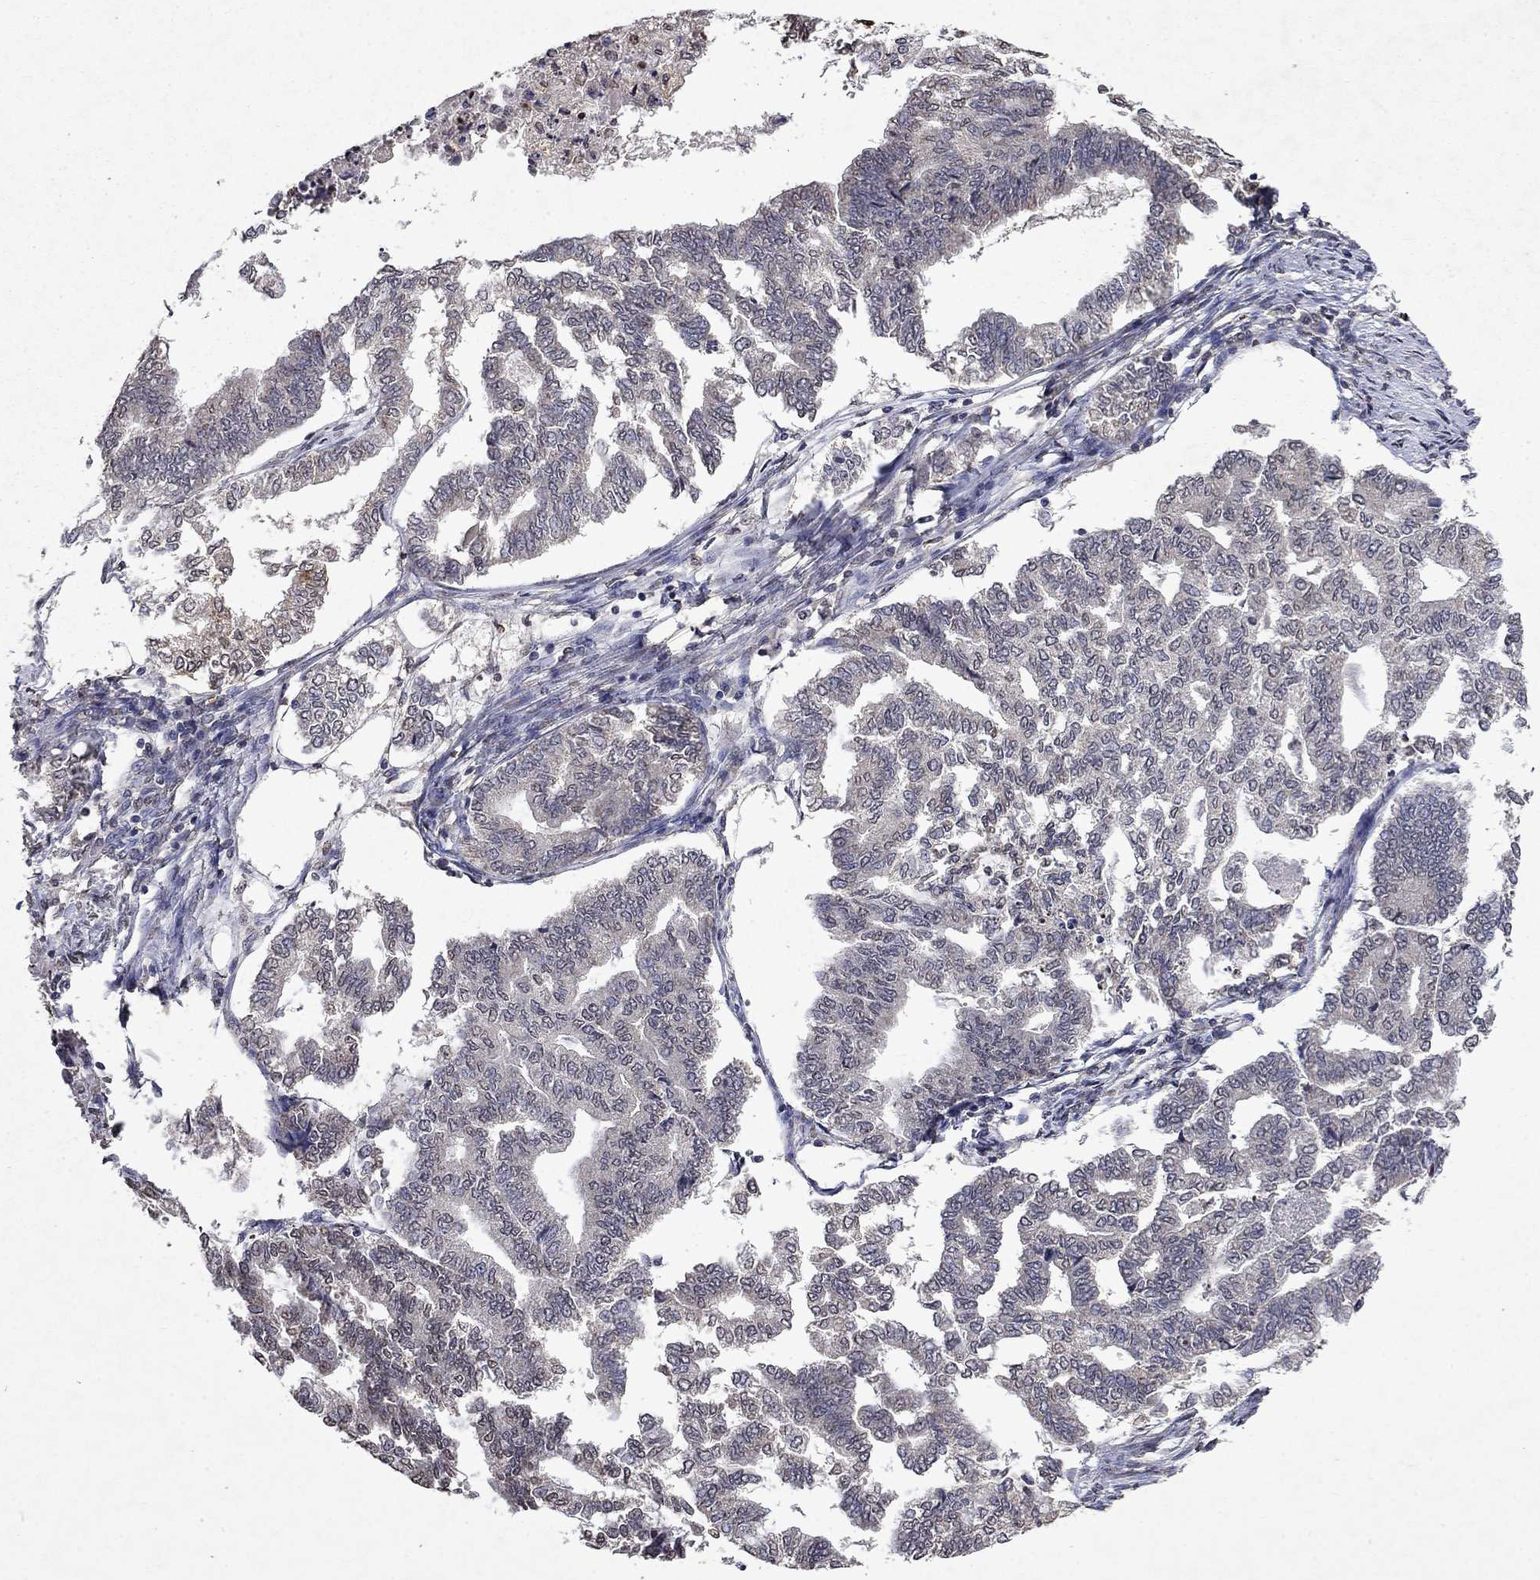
{"staining": {"intensity": "negative", "quantity": "none", "location": "none"}, "tissue": "endometrial cancer", "cell_type": "Tumor cells", "image_type": "cancer", "snomed": [{"axis": "morphology", "description": "Adenocarcinoma, NOS"}, {"axis": "topography", "description": "Endometrium"}], "caption": "Immunohistochemistry photomicrograph of human endometrial cancer stained for a protein (brown), which demonstrates no positivity in tumor cells.", "gene": "TTC38", "patient": {"sex": "female", "age": 79}}